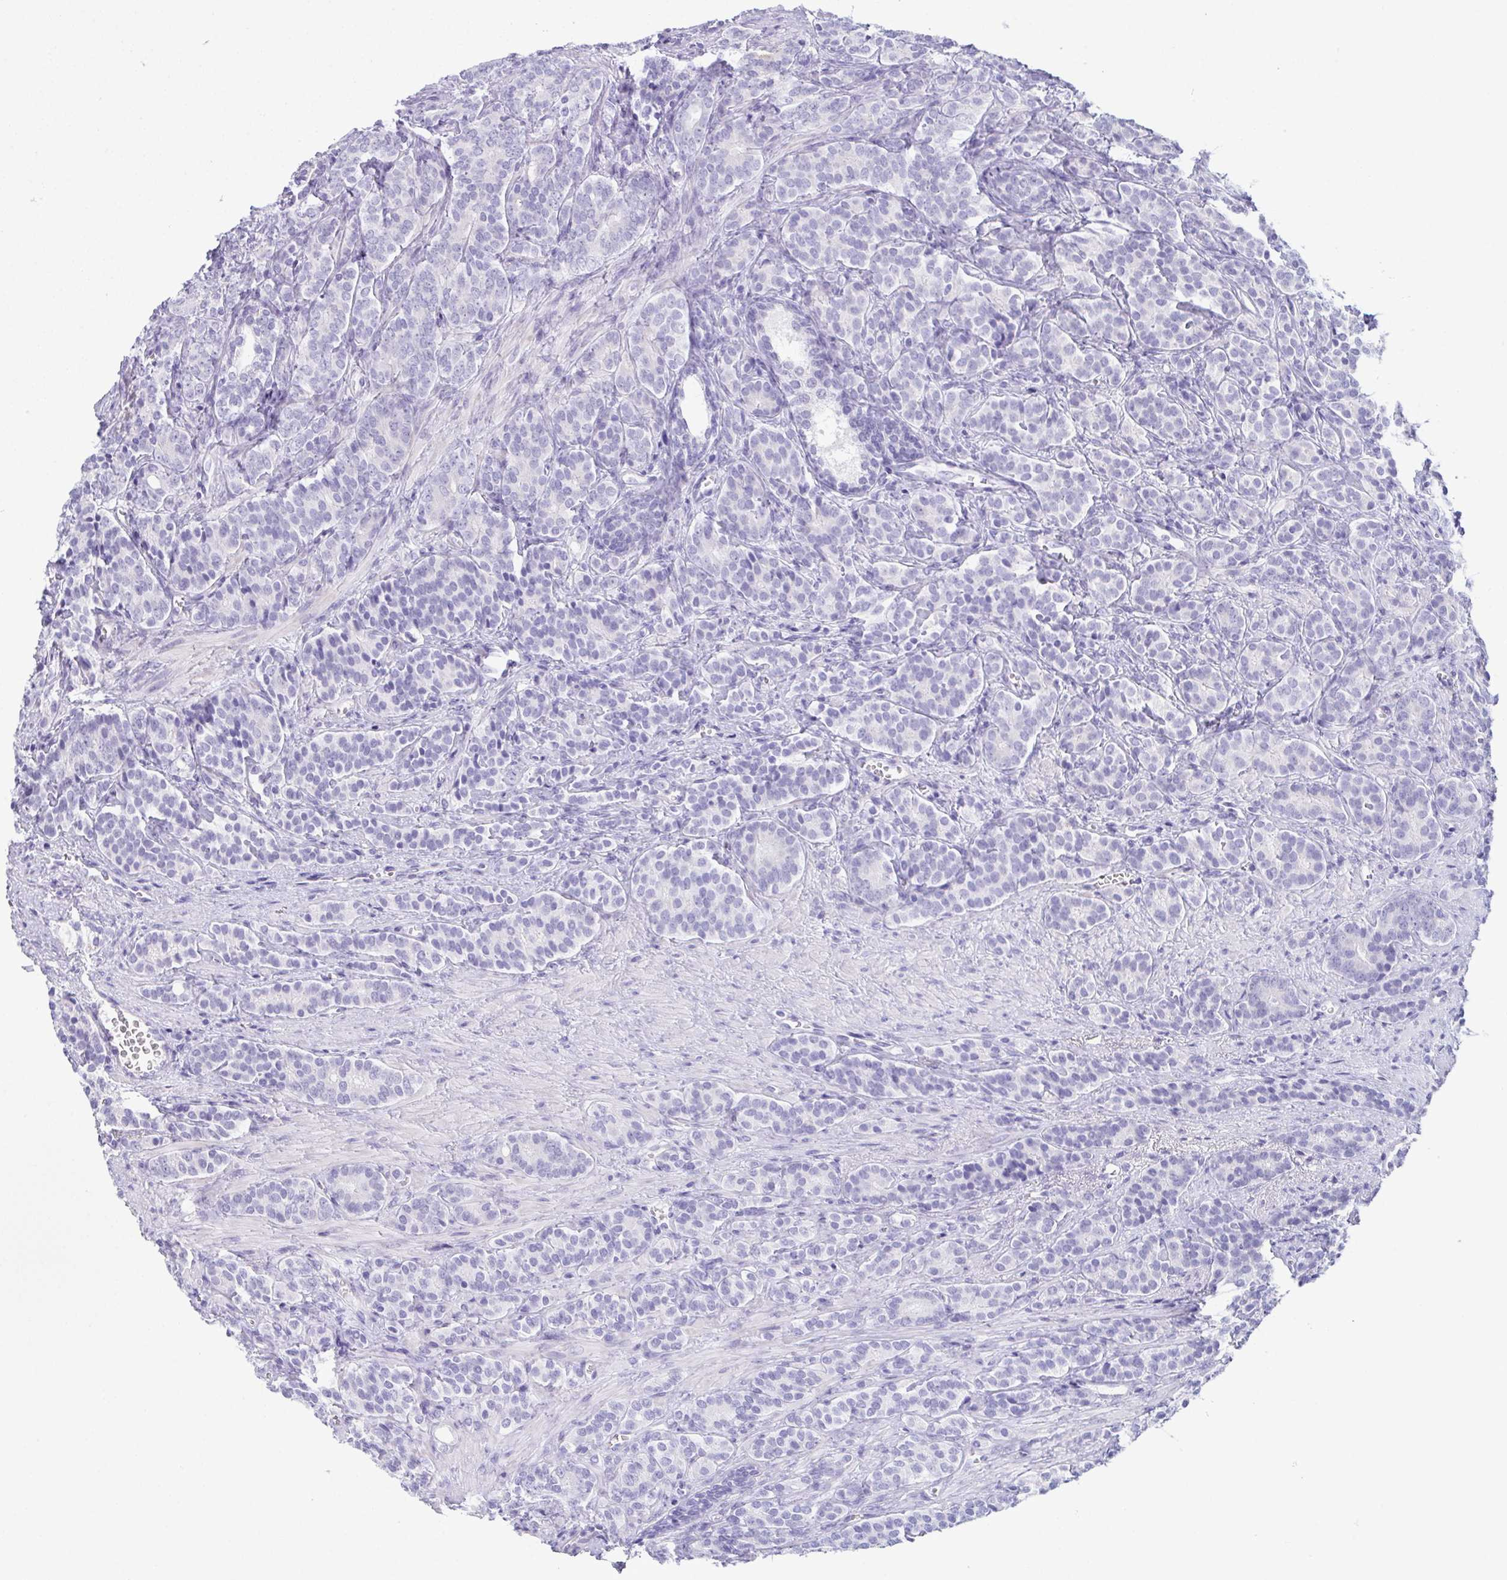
{"staining": {"intensity": "negative", "quantity": "none", "location": "none"}, "tissue": "prostate cancer", "cell_type": "Tumor cells", "image_type": "cancer", "snomed": [{"axis": "morphology", "description": "Adenocarcinoma, High grade"}, {"axis": "topography", "description": "Prostate"}], "caption": "Tumor cells show no significant expression in prostate cancer. (Immunohistochemistry, brightfield microscopy, high magnification).", "gene": "TEX19", "patient": {"sex": "male", "age": 84}}